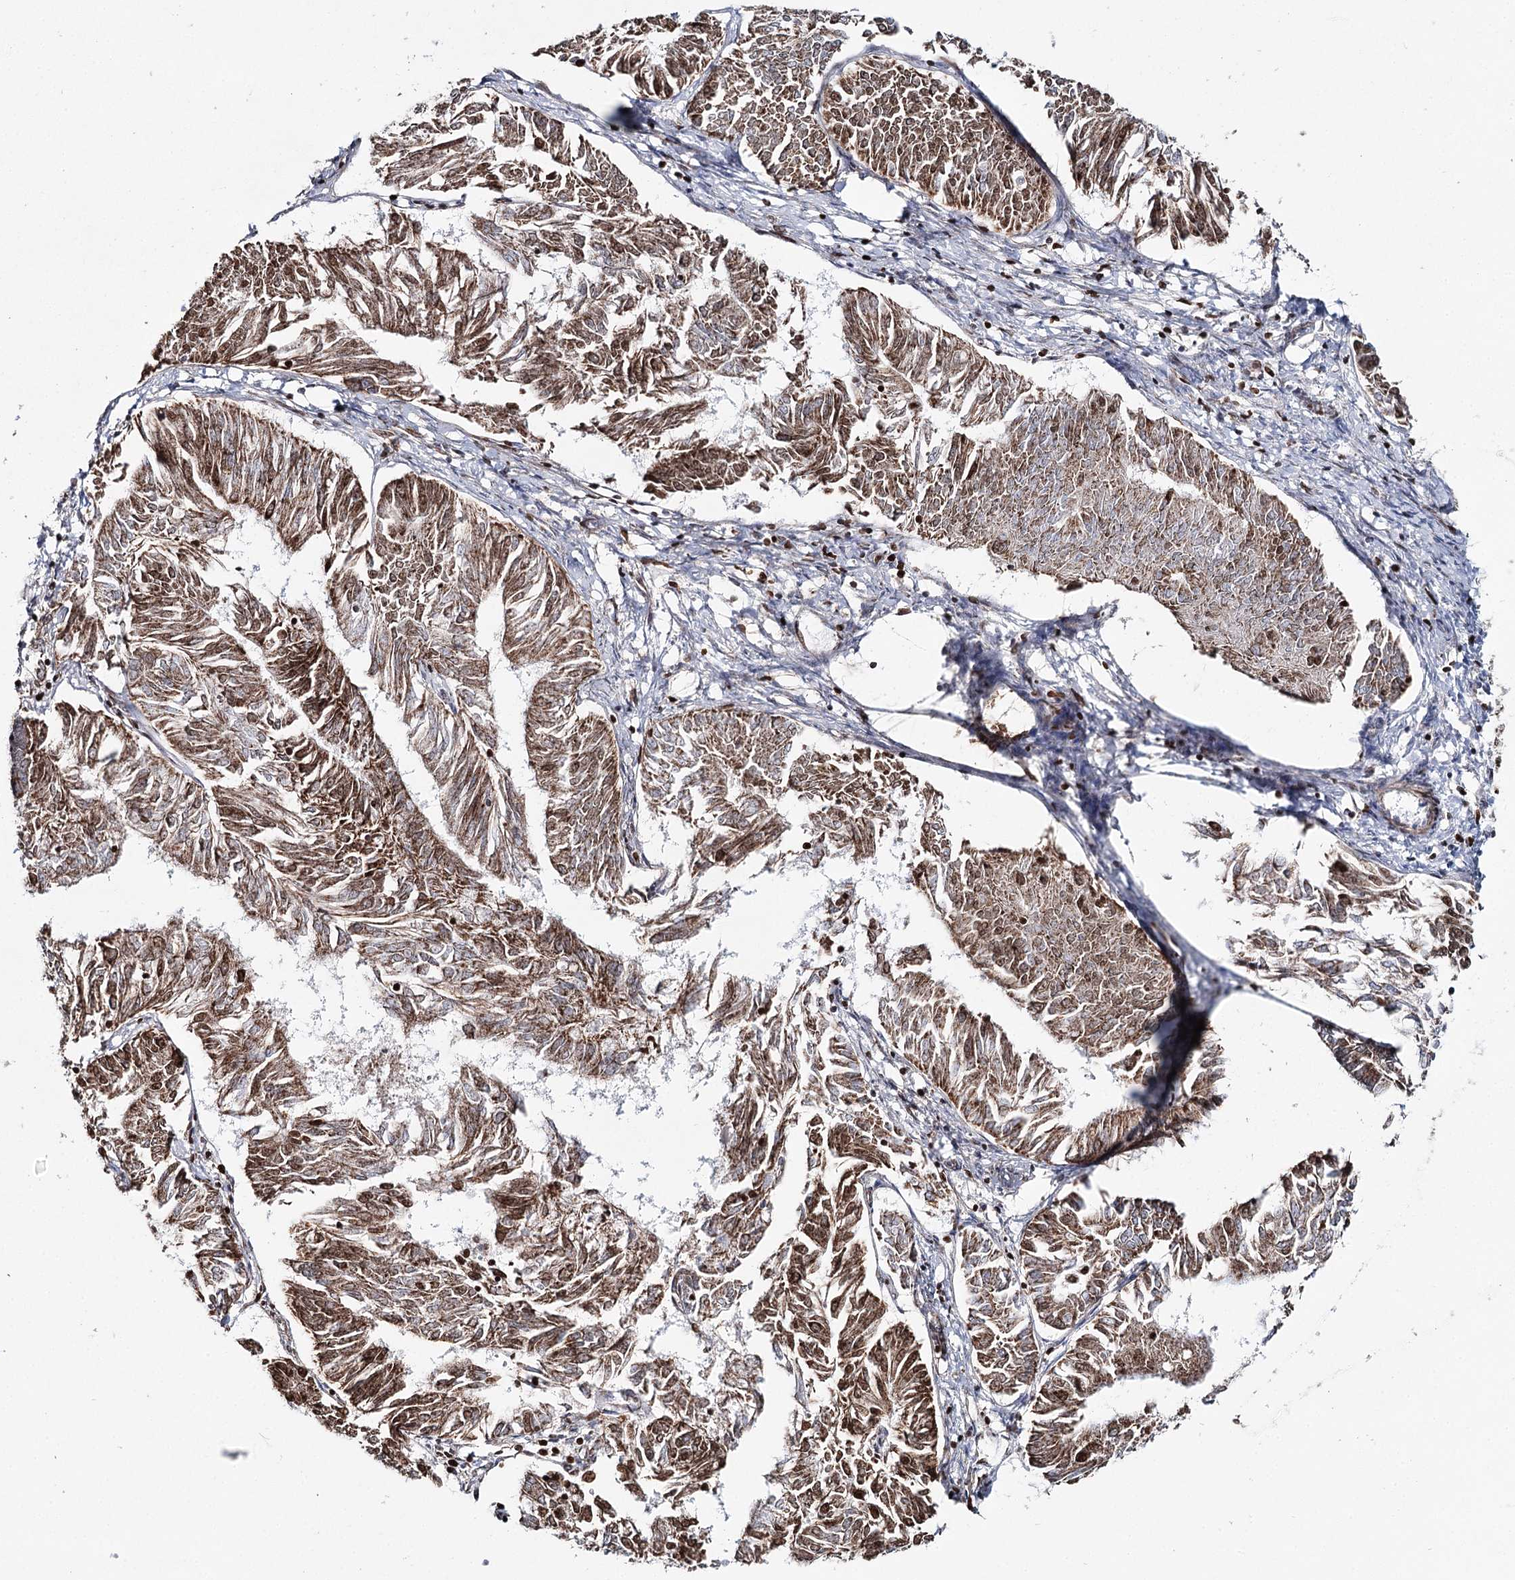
{"staining": {"intensity": "moderate", "quantity": ">75%", "location": "cytoplasmic/membranous,nuclear"}, "tissue": "endometrial cancer", "cell_type": "Tumor cells", "image_type": "cancer", "snomed": [{"axis": "morphology", "description": "Adenocarcinoma, NOS"}, {"axis": "topography", "description": "Endometrium"}], "caption": "Immunohistochemical staining of adenocarcinoma (endometrial) reveals medium levels of moderate cytoplasmic/membranous and nuclear positivity in about >75% of tumor cells.", "gene": "PDHX", "patient": {"sex": "female", "age": 58}}